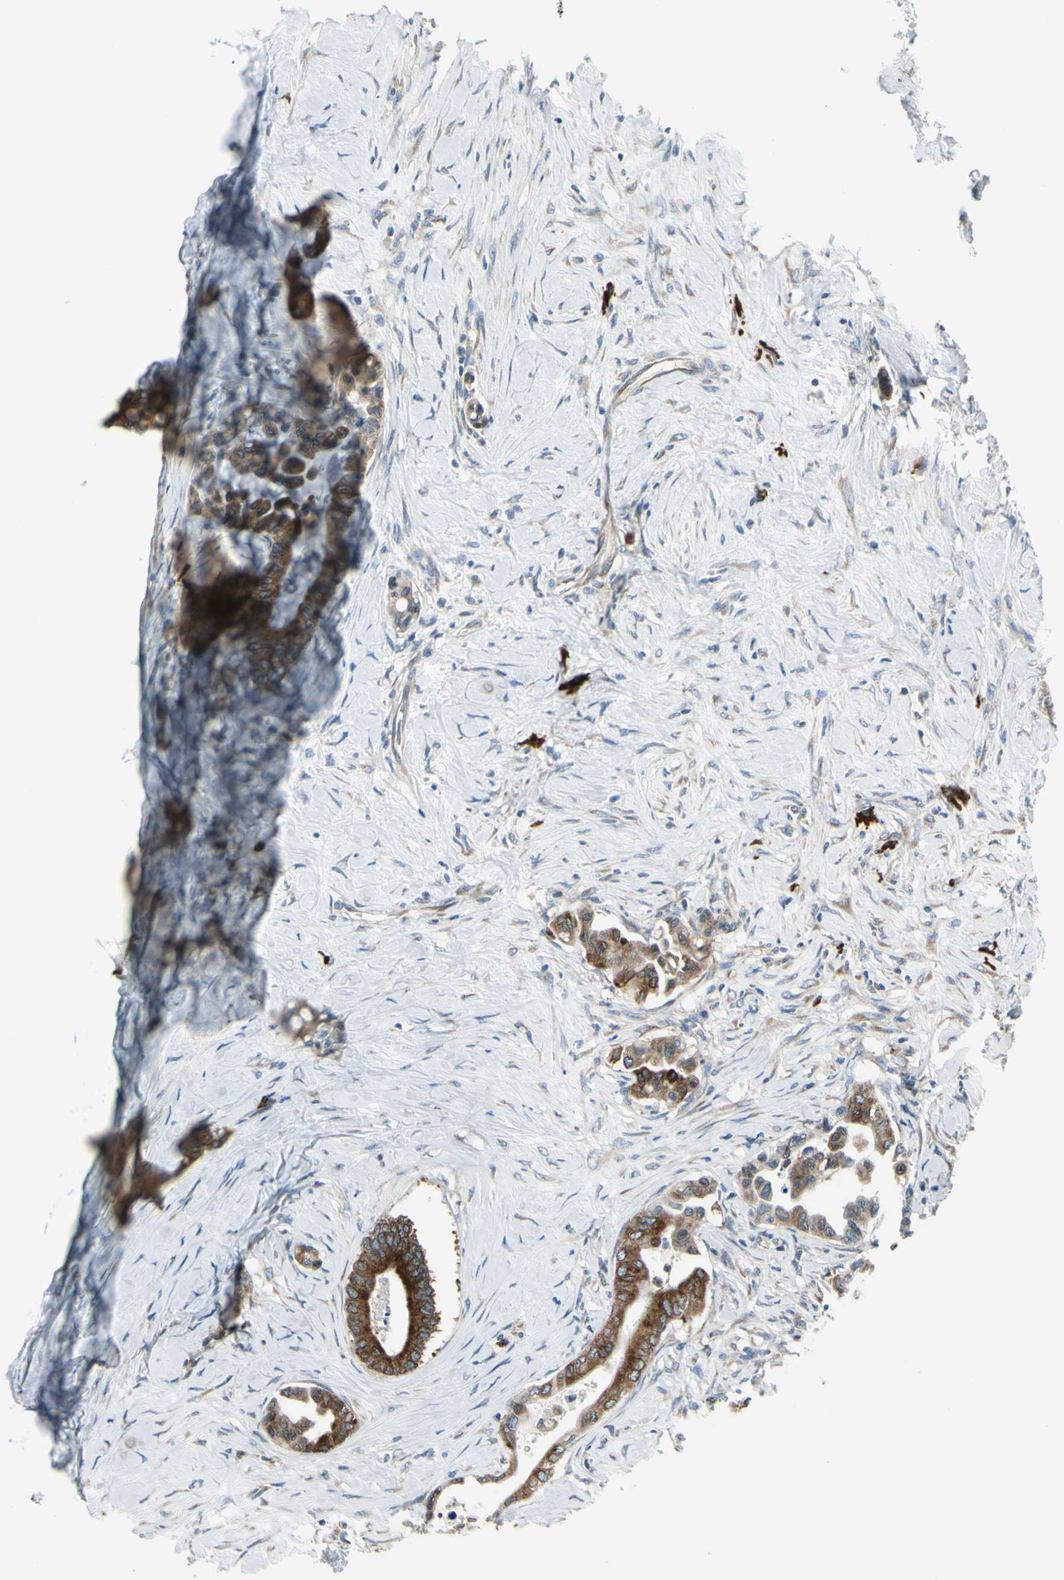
{"staining": {"intensity": "strong", "quantity": ">75%", "location": "cytoplasmic/membranous"}, "tissue": "colorectal cancer", "cell_type": "Tumor cells", "image_type": "cancer", "snomed": [{"axis": "morphology", "description": "Normal tissue, NOS"}, {"axis": "morphology", "description": "Adenocarcinoma, NOS"}, {"axis": "topography", "description": "Colon"}], "caption": "Human colorectal adenocarcinoma stained with a protein marker reveals strong staining in tumor cells.", "gene": "SELENOS", "patient": {"sex": "male", "age": 82}}